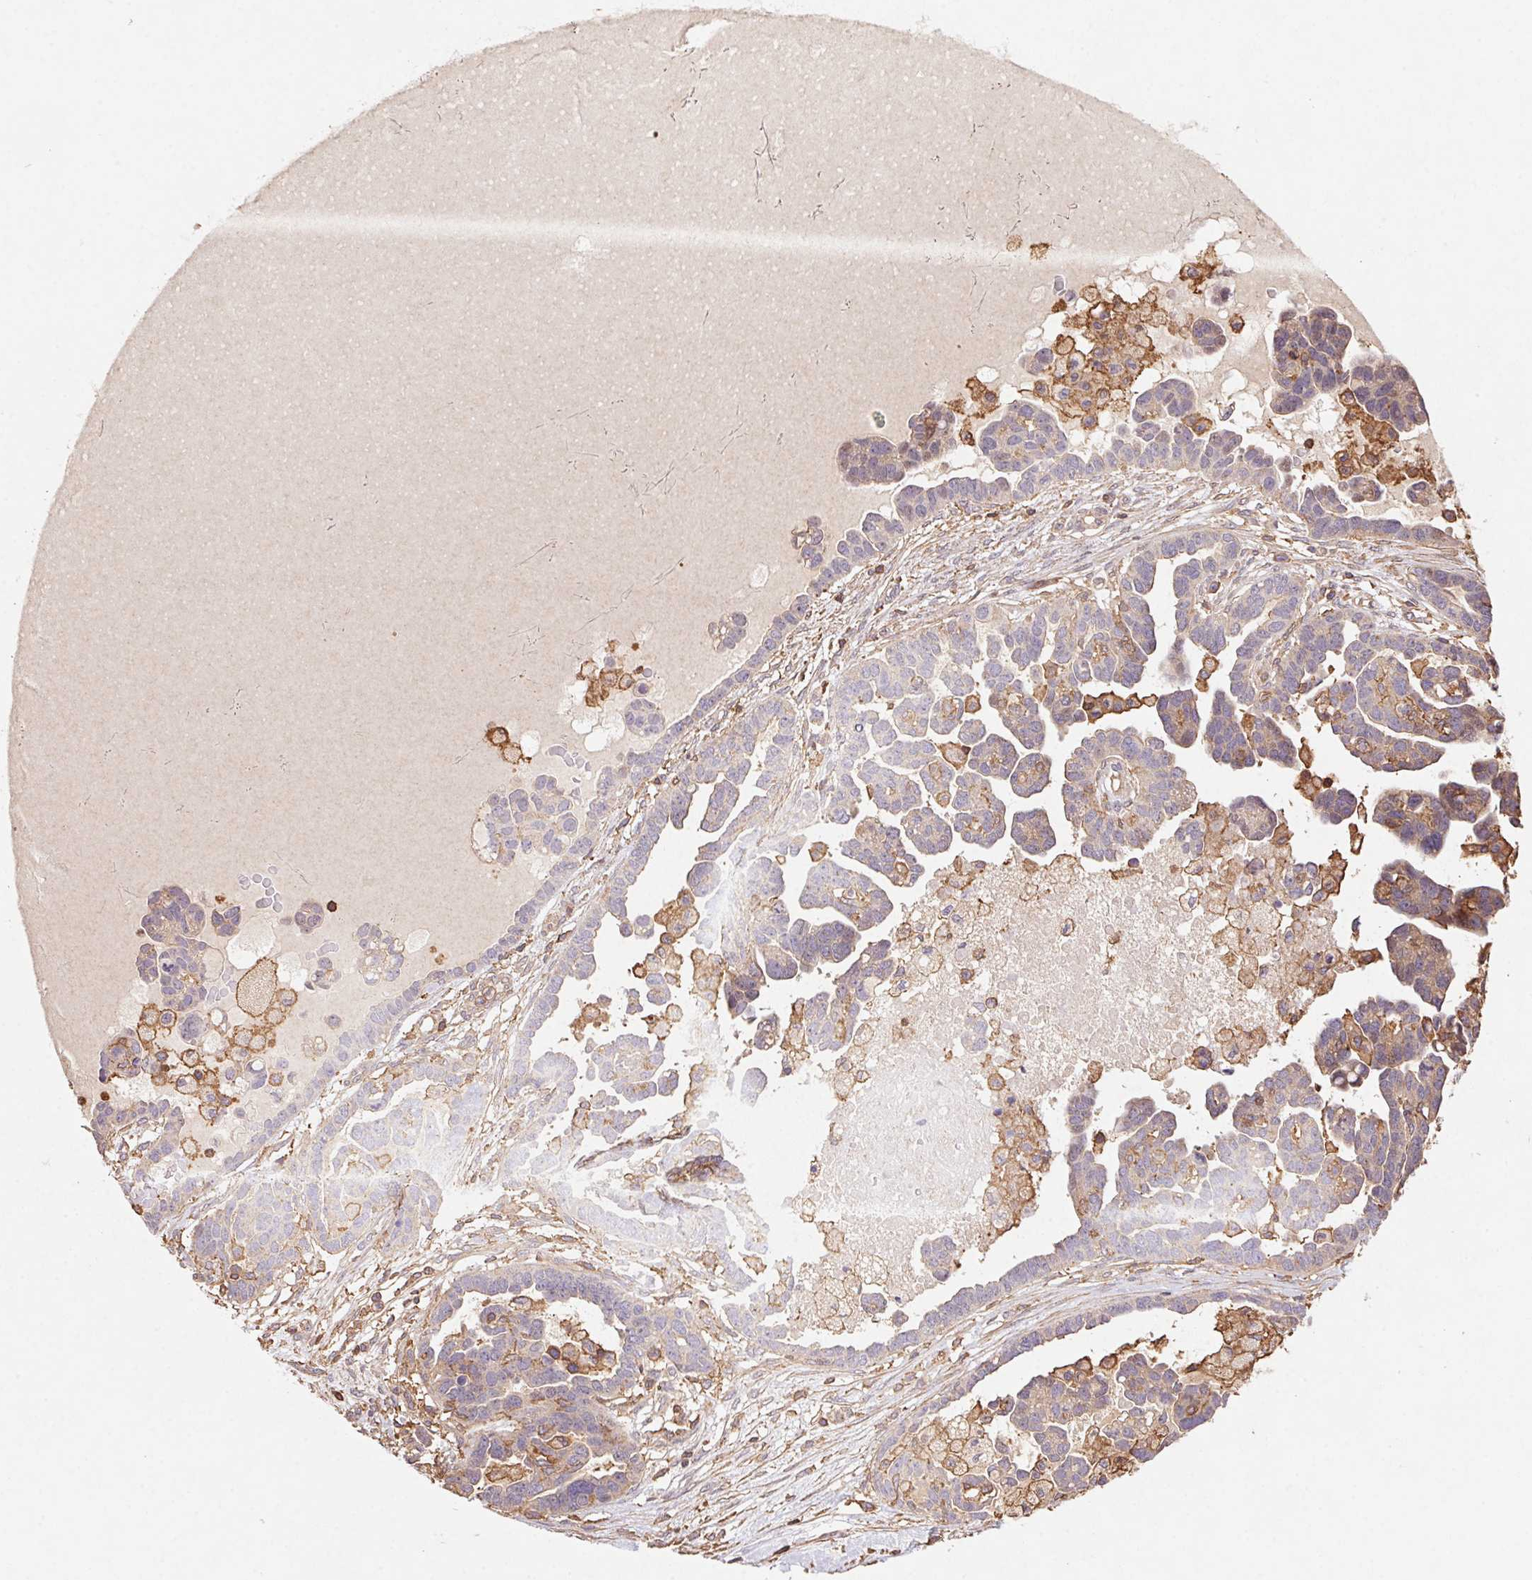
{"staining": {"intensity": "weak", "quantity": "<25%", "location": "cytoplasmic/membranous"}, "tissue": "ovarian cancer", "cell_type": "Tumor cells", "image_type": "cancer", "snomed": [{"axis": "morphology", "description": "Cystadenocarcinoma, serous, NOS"}, {"axis": "topography", "description": "Ovary"}], "caption": "Human ovarian cancer (serous cystadenocarcinoma) stained for a protein using immunohistochemistry exhibits no staining in tumor cells.", "gene": "ATG10", "patient": {"sex": "female", "age": 54}}